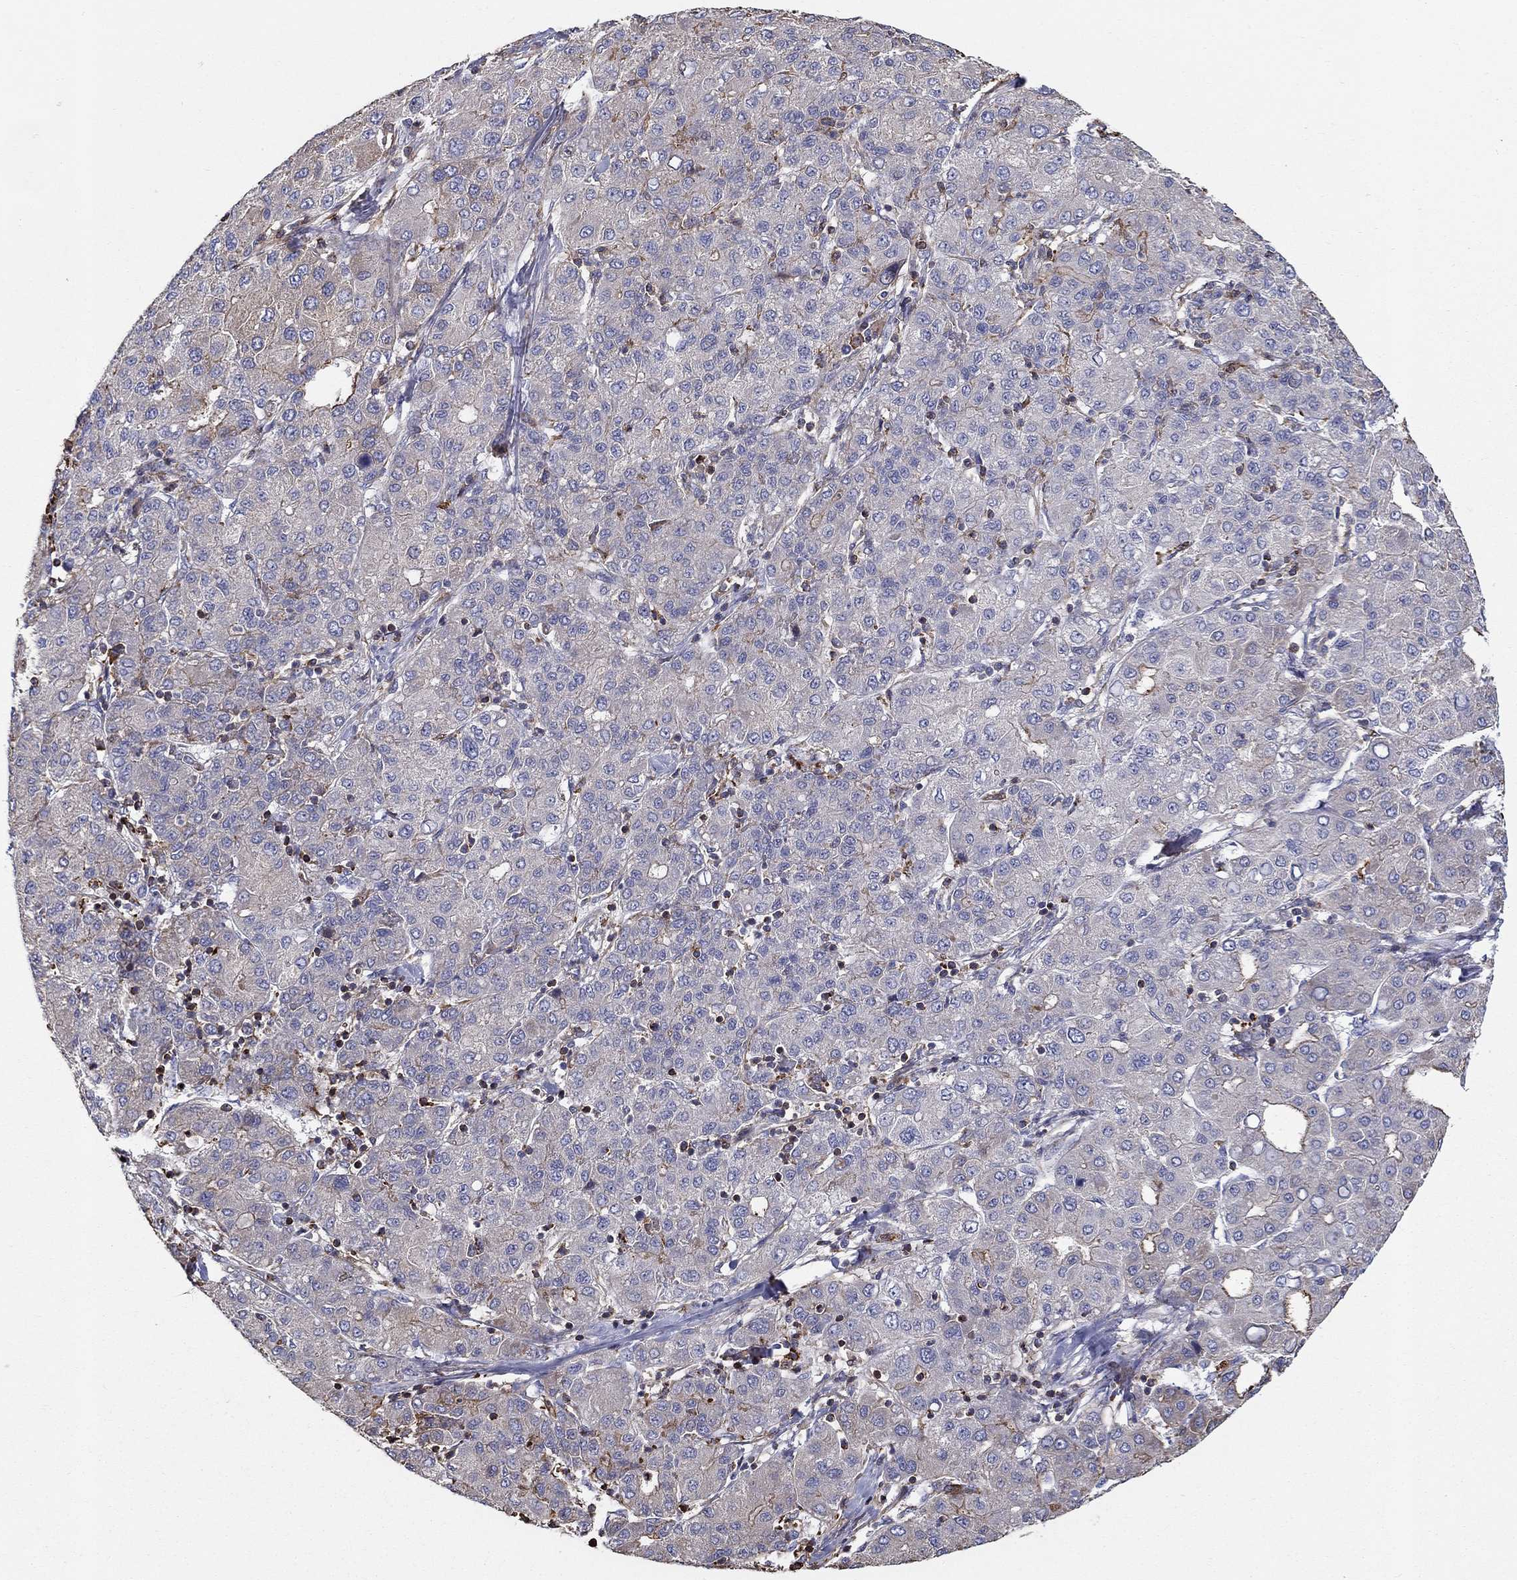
{"staining": {"intensity": "strong", "quantity": "<25%", "location": "cytoplasmic/membranous"}, "tissue": "liver cancer", "cell_type": "Tumor cells", "image_type": "cancer", "snomed": [{"axis": "morphology", "description": "Carcinoma, Hepatocellular, NOS"}, {"axis": "topography", "description": "Liver"}], "caption": "This image reveals hepatocellular carcinoma (liver) stained with immunohistochemistry (IHC) to label a protein in brown. The cytoplasmic/membranous of tumor cells show strong positivity for the protein. Nuclei are counter-stained blue.", "gene": "NPHP1", "patient": {"sex": "male", "age": 65}}